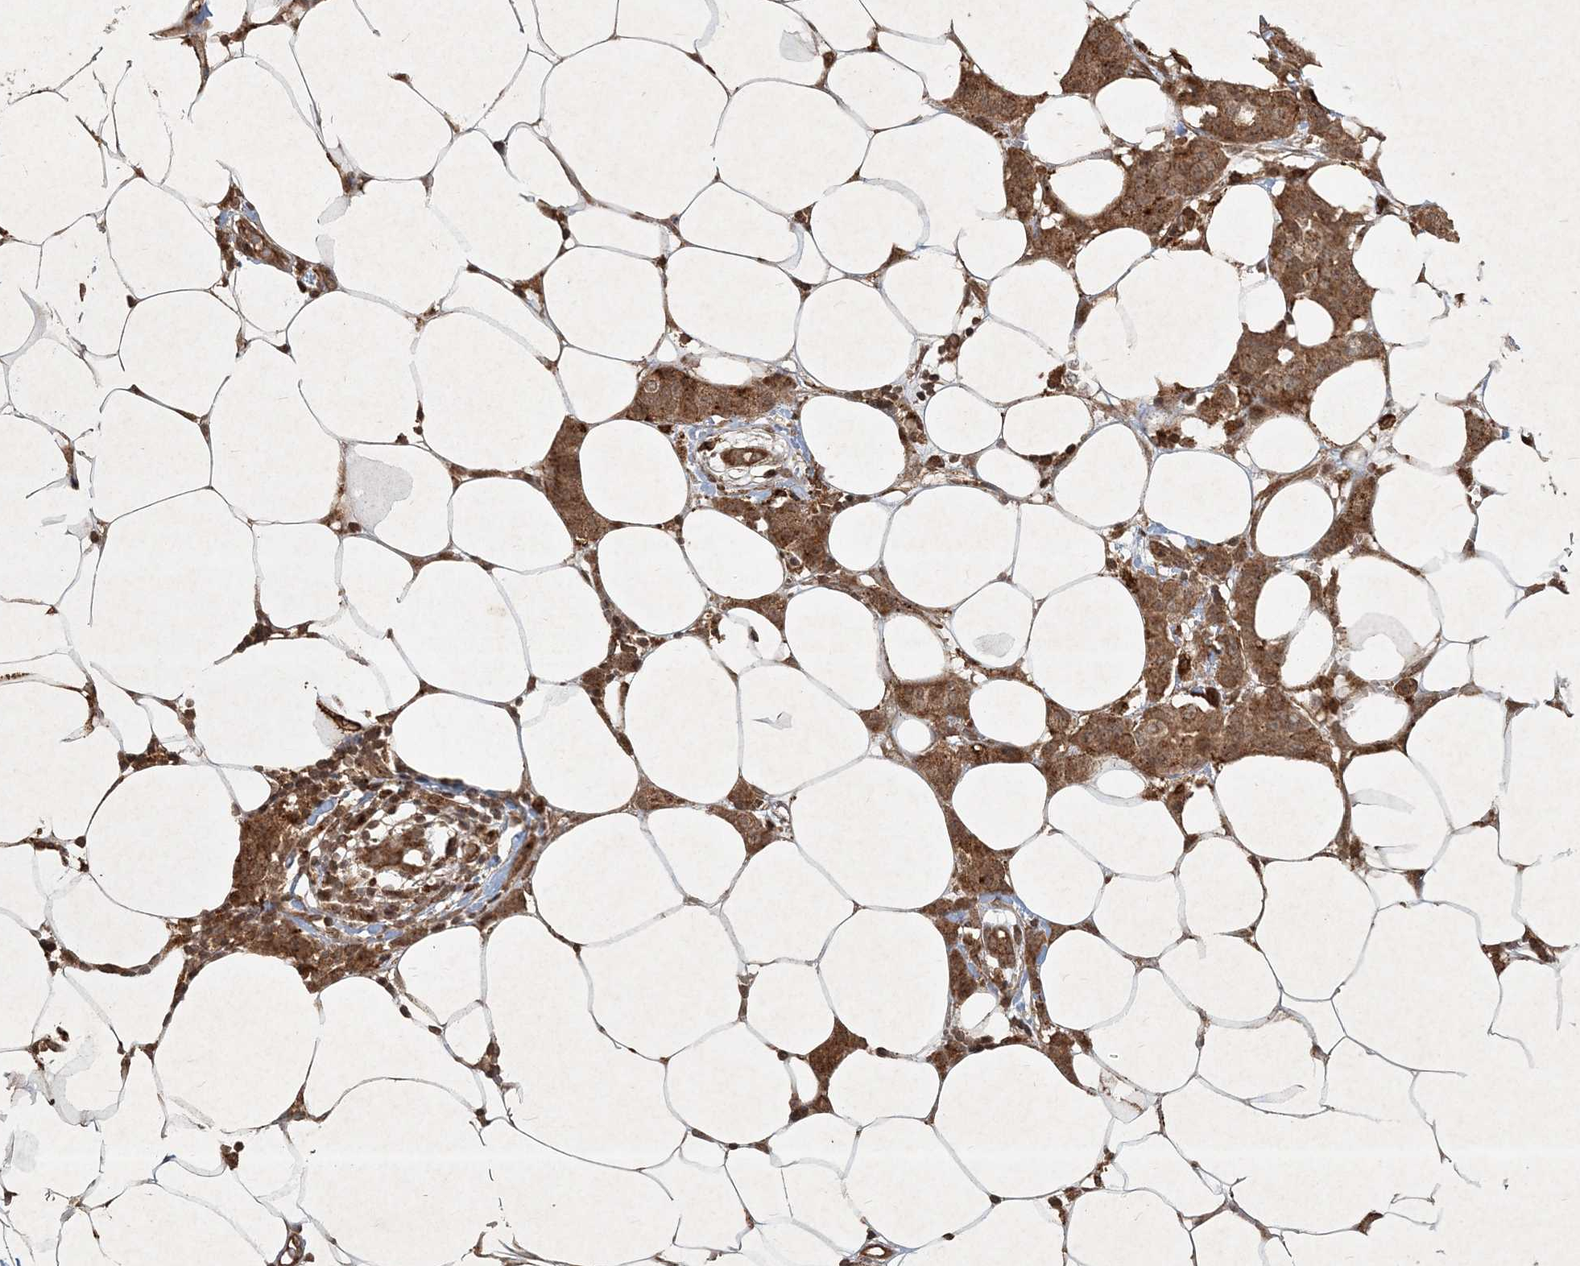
{"staining": {"intensity": "moderate", "quantity": ">75%", "location": "cytoplasmic/membranous"}, "tissue": "breast cancer", "cell_type": "Tumor cells", "image_type": "cancer", "snomed": [{"axis": "morphology", "description": "Normal tissue, NOS"}, {"axis": "morphology", "description": "Duct carcinoma"}, {"axis": "topography", "description": "Breast"}], "caption": "Human breast cancer (invasive ductal carcinoma) stained with a protein marker reveals moderate staining in tumor cells.", "gene": "NARS1", "patient": {"sex": "female", "age": 40}}